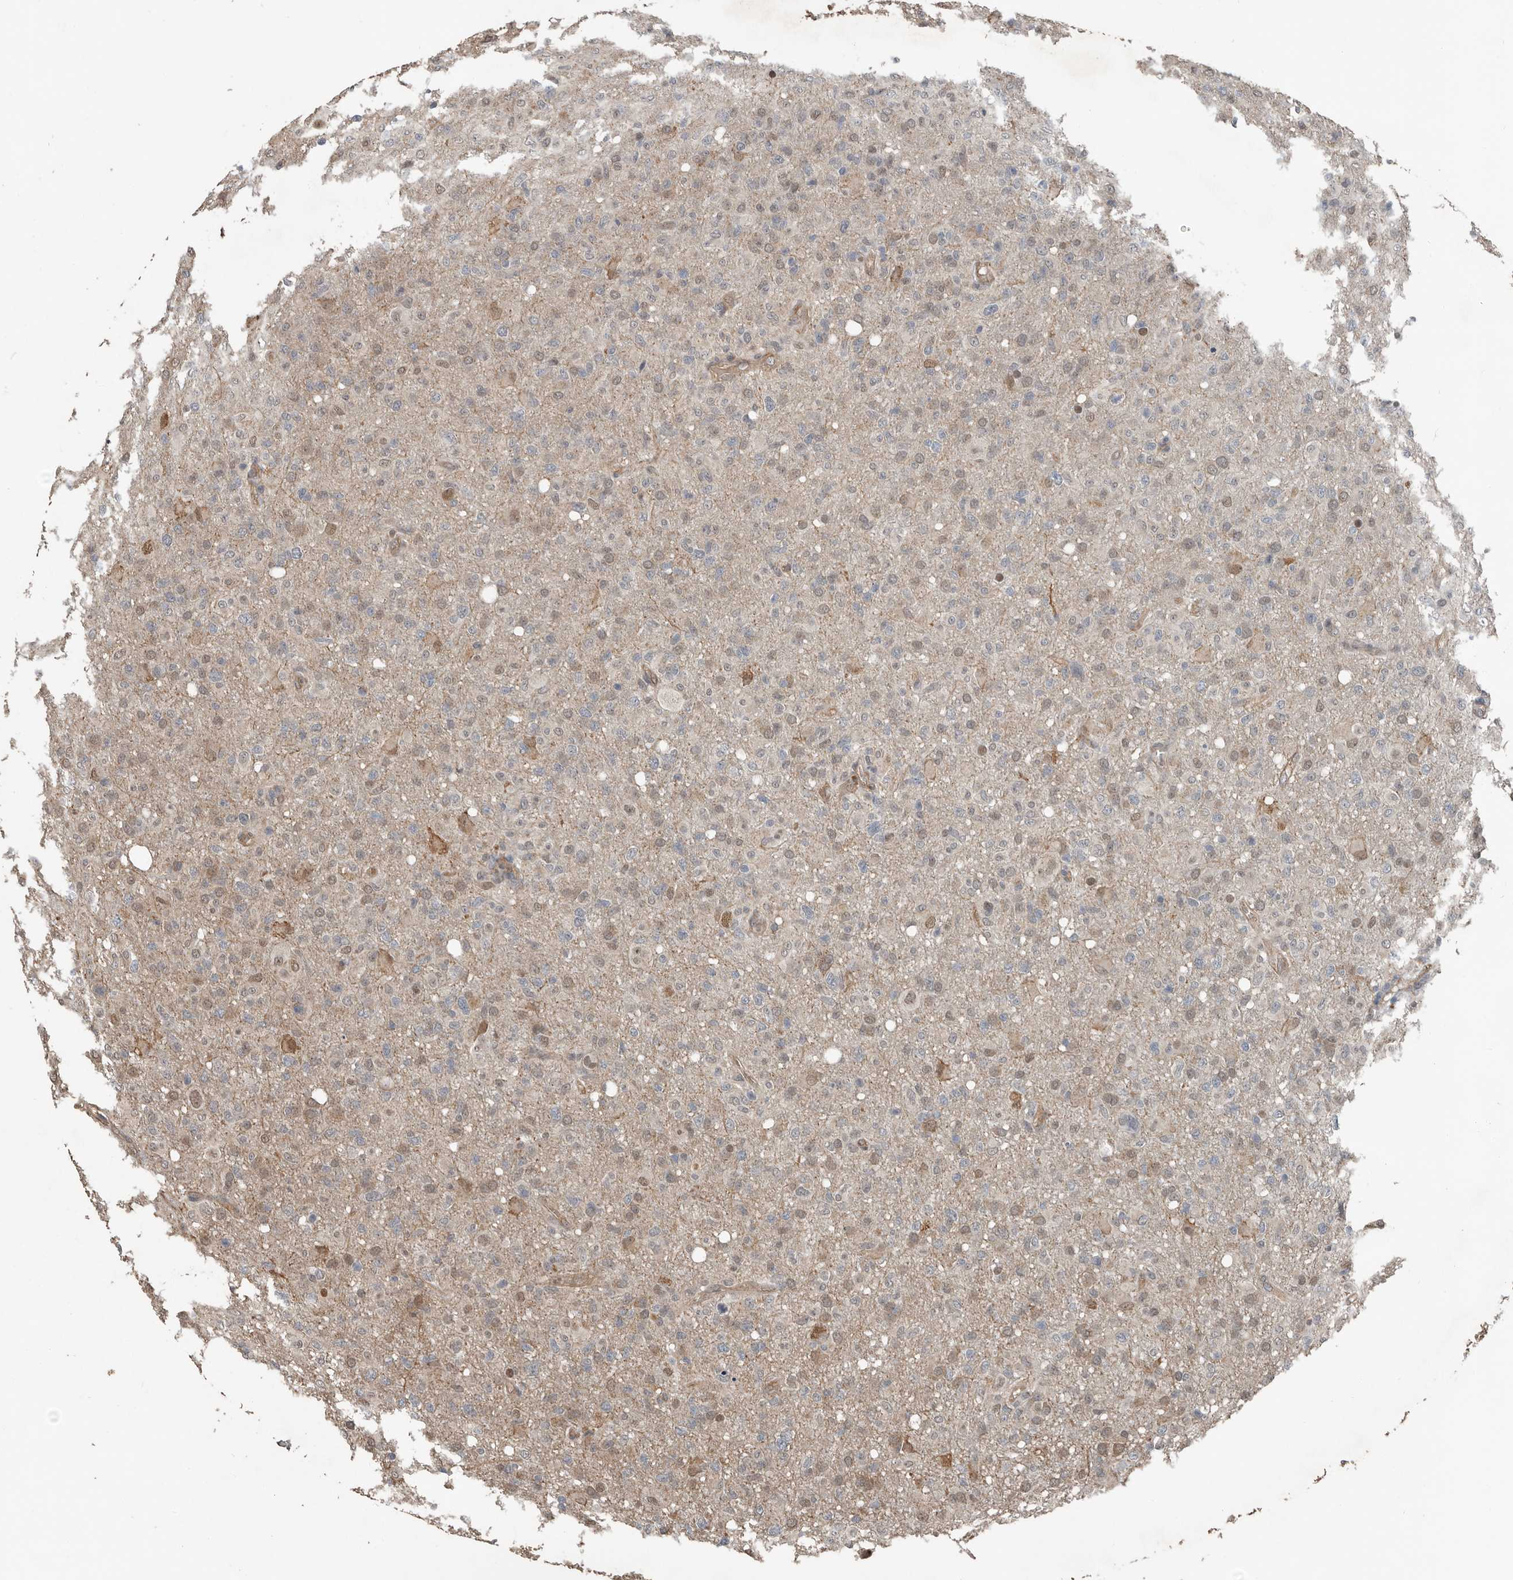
{"staining": {"intensity": "weak", "quantity": "25%-75%", "location": "nuclear"}, "tissue": "glioma", "cell_type": "Tumor cells", "image_type": "cancer", "snomed": [{"axis": "morphology", "description": "Glioma, malignant, High grade"}, {"axis": "topography", "description": "Brain"}], "caption": "Protein staining reveals weak nuclear expression in about 25%-75% of tumor cells in glioma.", "gene": "YOD1", "patient": {"sex": "female", "age": 57}}